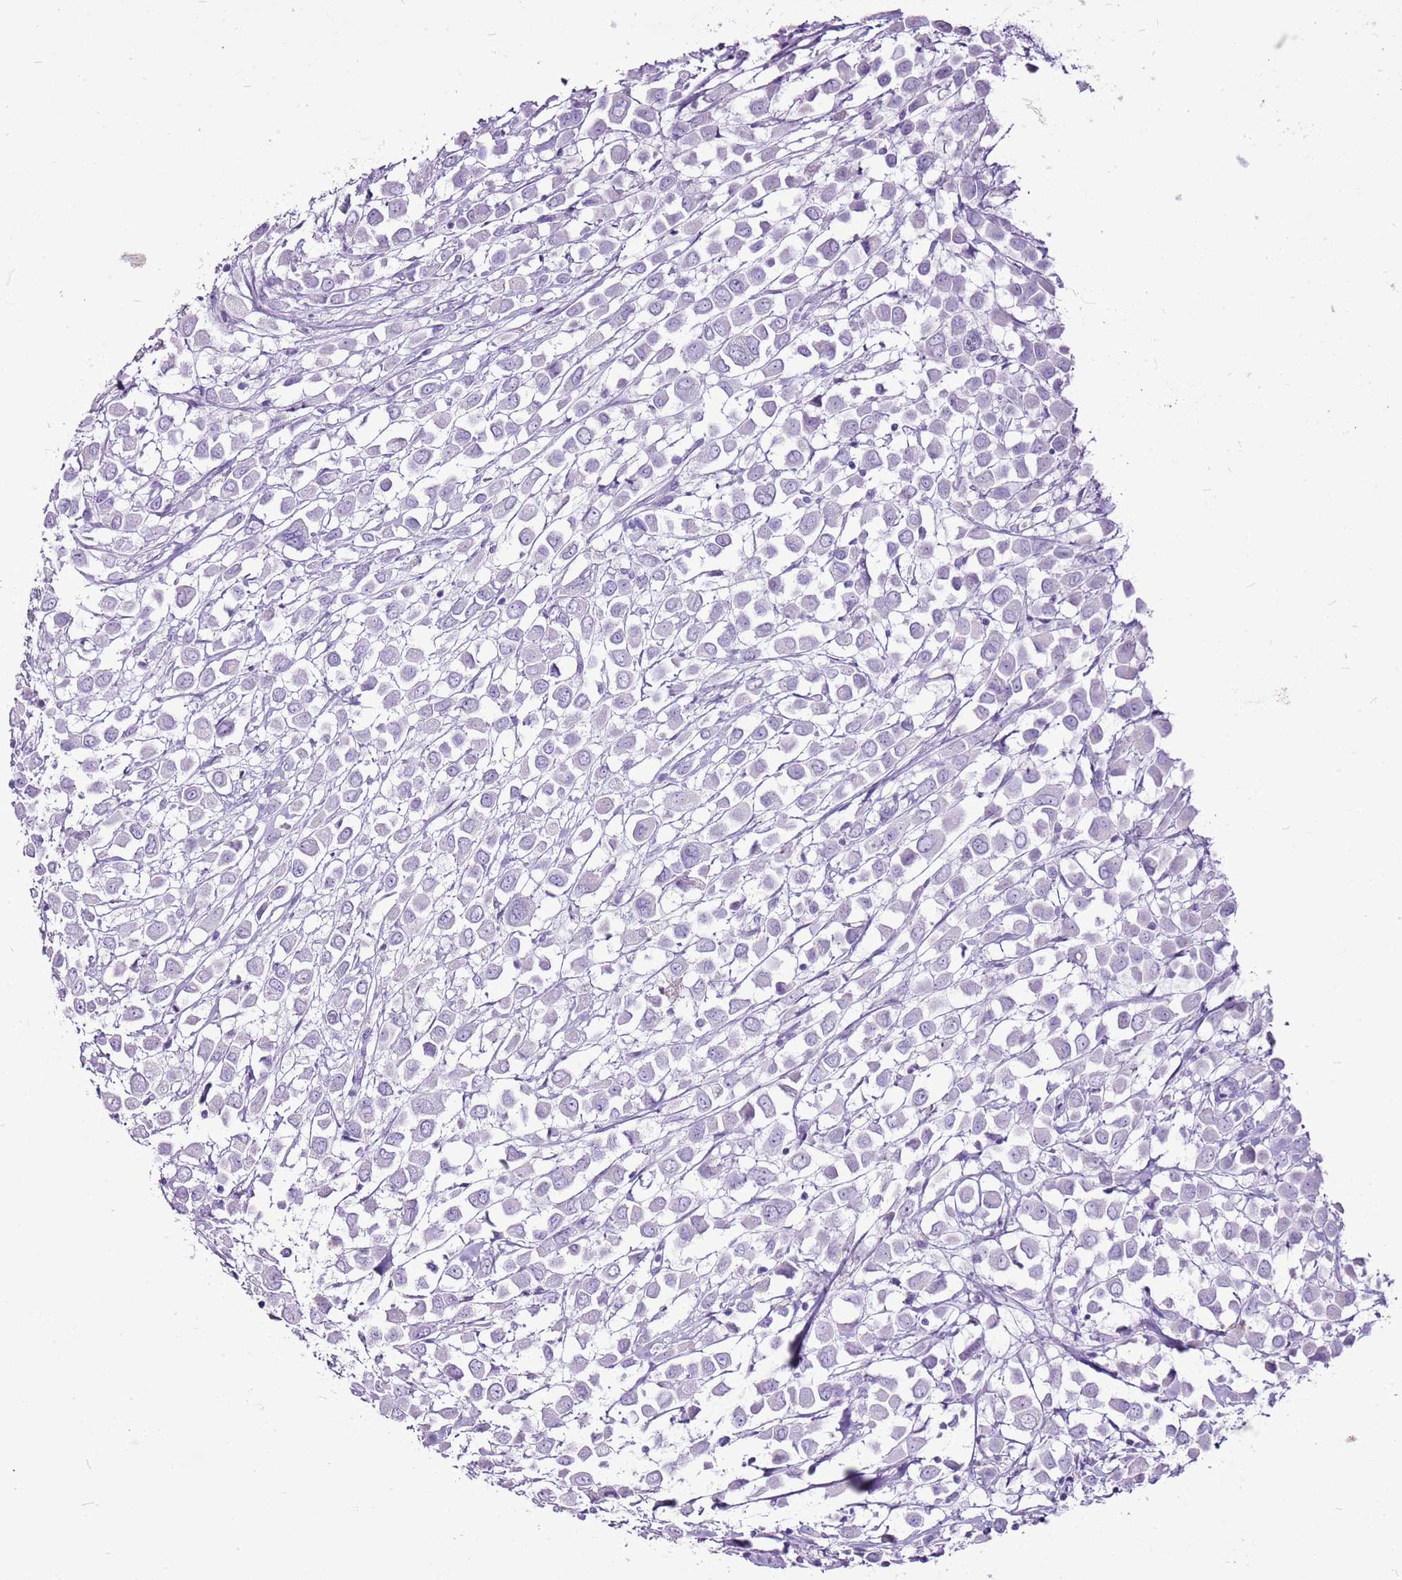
{"staining": {"intensity": "negative", "quantity": "none", "location": "none"}, "tissue": "breast cancer", "cell_type": "Tumor cells", "image_type": "cancer", "snomed": [{"axis": "morphology", "description": "Duct carcinoma"}, {"axis": "topography", "description": "Breast"}], "caption": "Micrograph shows no significant protein staining in tumor cells of breast cancer.", "gene": "CNFN", "patient": {"sex": "female", "age": 61}}